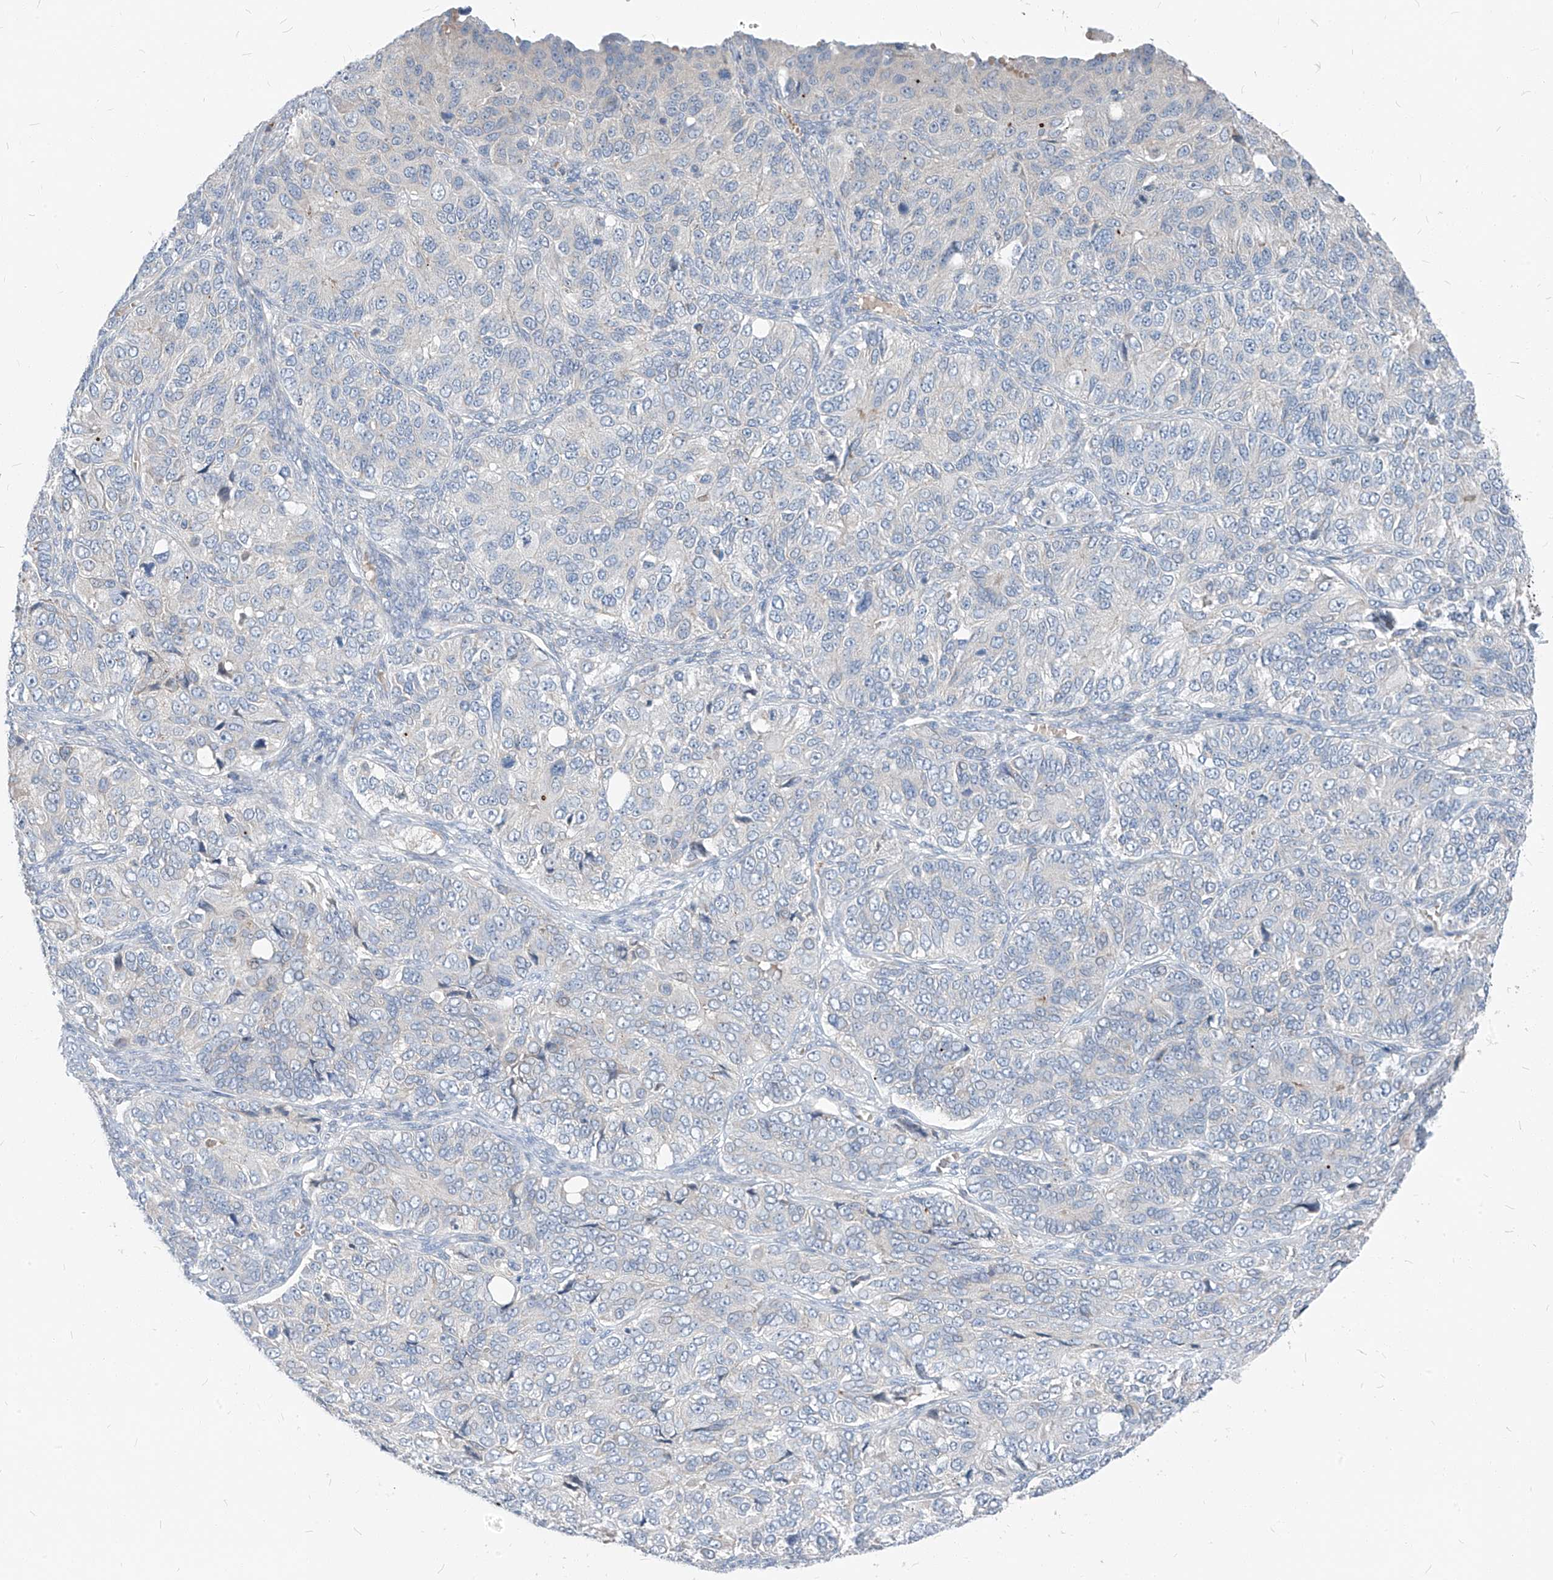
{"staining": {"intensity": "negative", "quantity": "none", "location": "none"}, "tissue": "ovarian cancer", "cell_type": "Tumor cells", "image_type": "cancer", "snomed": [{"axis": "morphology", "description": "Carcinoma, endometroid"}, {"axis": "topography", "description": "Ovary"}], "caption": "Immunohistochemical staining of ovarian cancer (endometroid carcinoma) reveals no significant expression in tumor cells. (DAB immunohistochemistry (IHC) visualized using brightfield microscopy, high magnification).", "gene": "CHMP2B", "patient": {"sex": "female", "age": 51}}